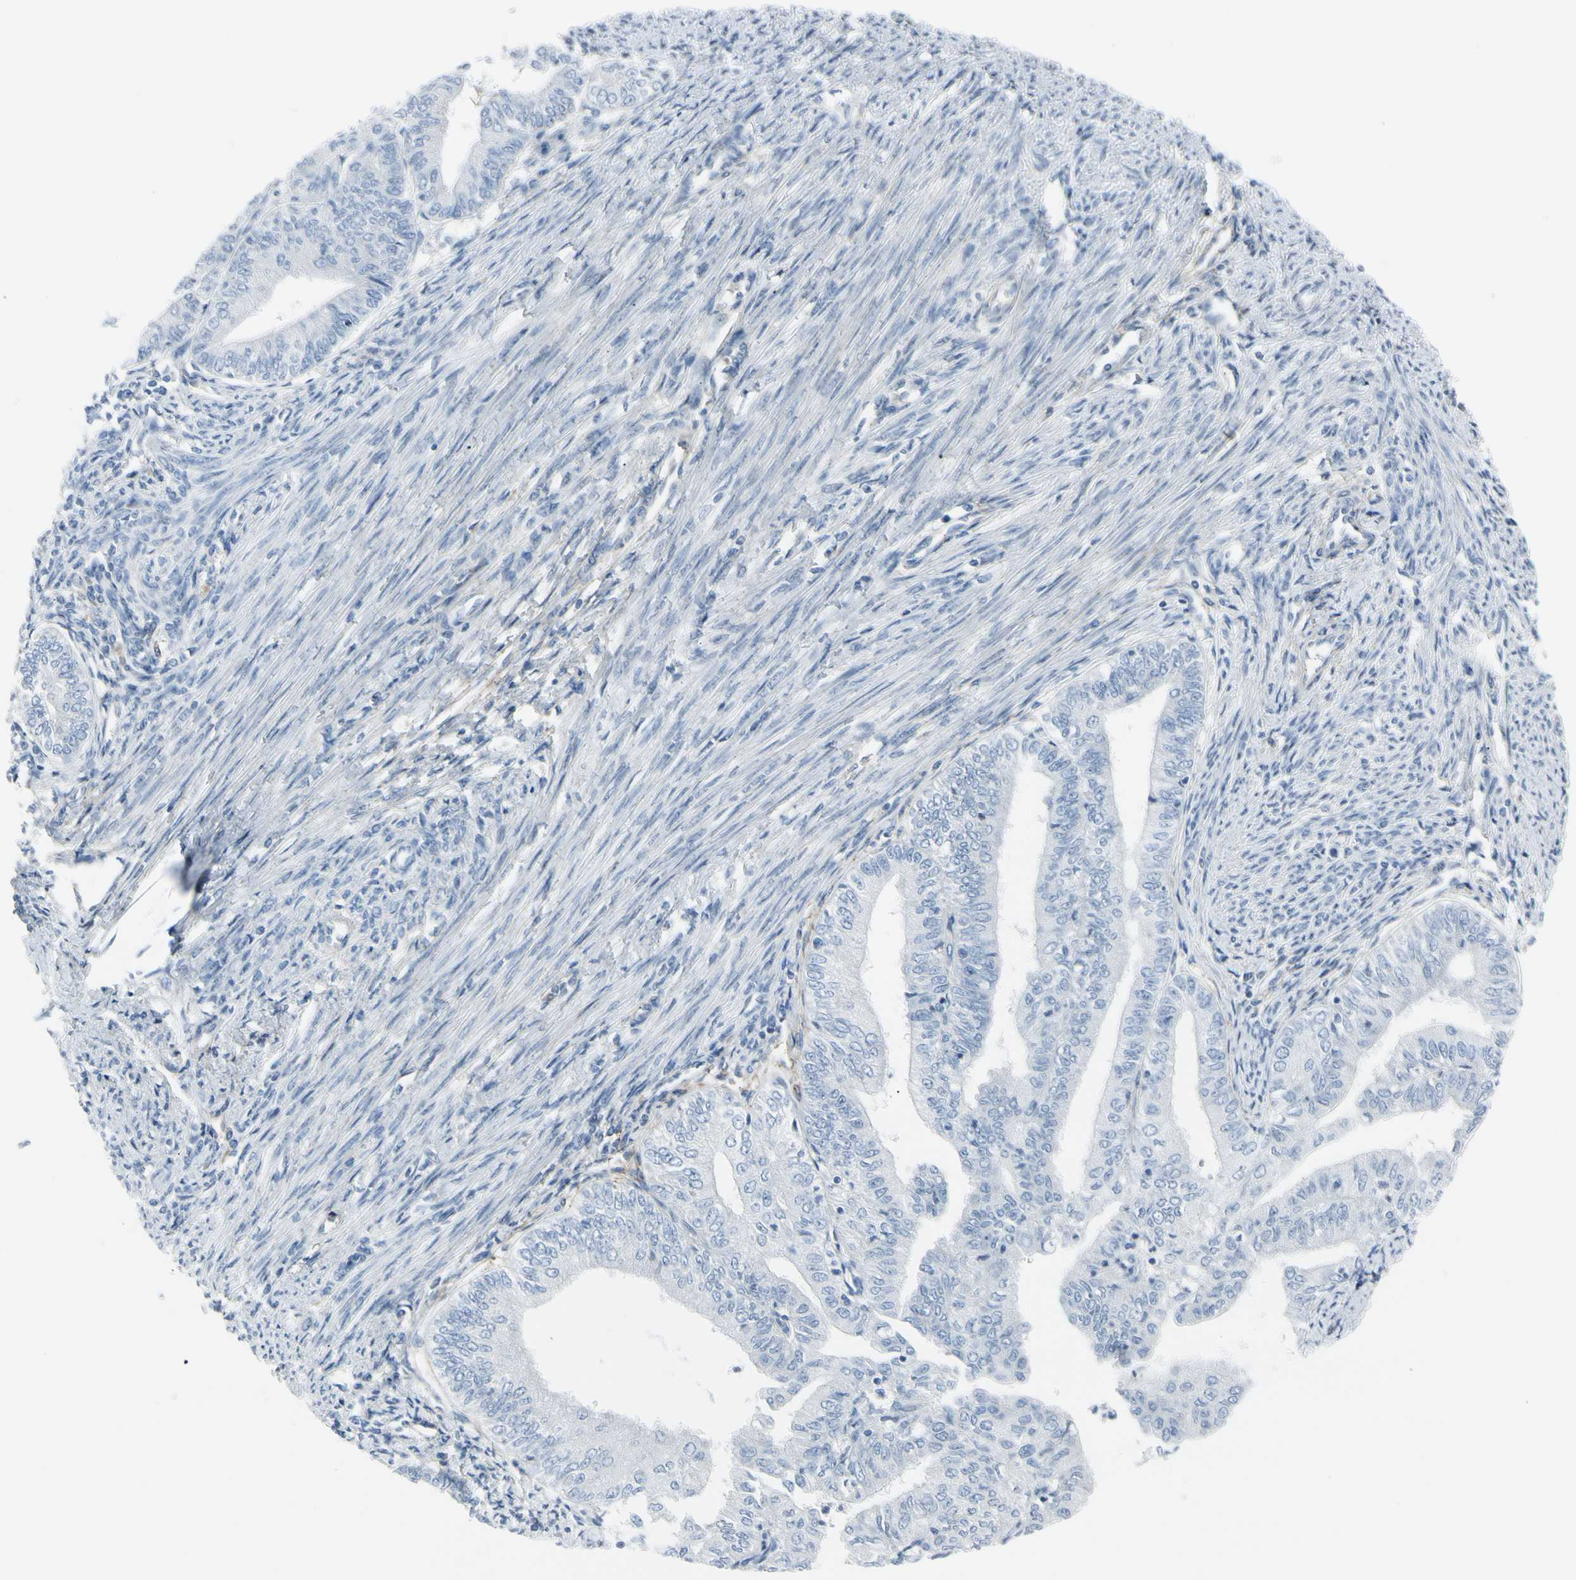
{"staining": {"intensity": "negative", "quantity": "none", "location": "none"}, "tissue": "endometrial cancer", "cell_type": "Tumor cells", "image_type": "cancer", "snomed": [{"axis": "morphology", "description": "Adenocarcinoma, NOS"}, {"axis": "topography", "description": "Endometrium"}], "caption": "IHC of human endometrial cancer (adenocarcinoma) reveals no staining in tumor cells. The staining is performed using DAB brown chromogen with nuclei counter-stained in using hematoxylin.", "gene": "CACNA2D1", "patient": {"sex": "female", "age": 66}}